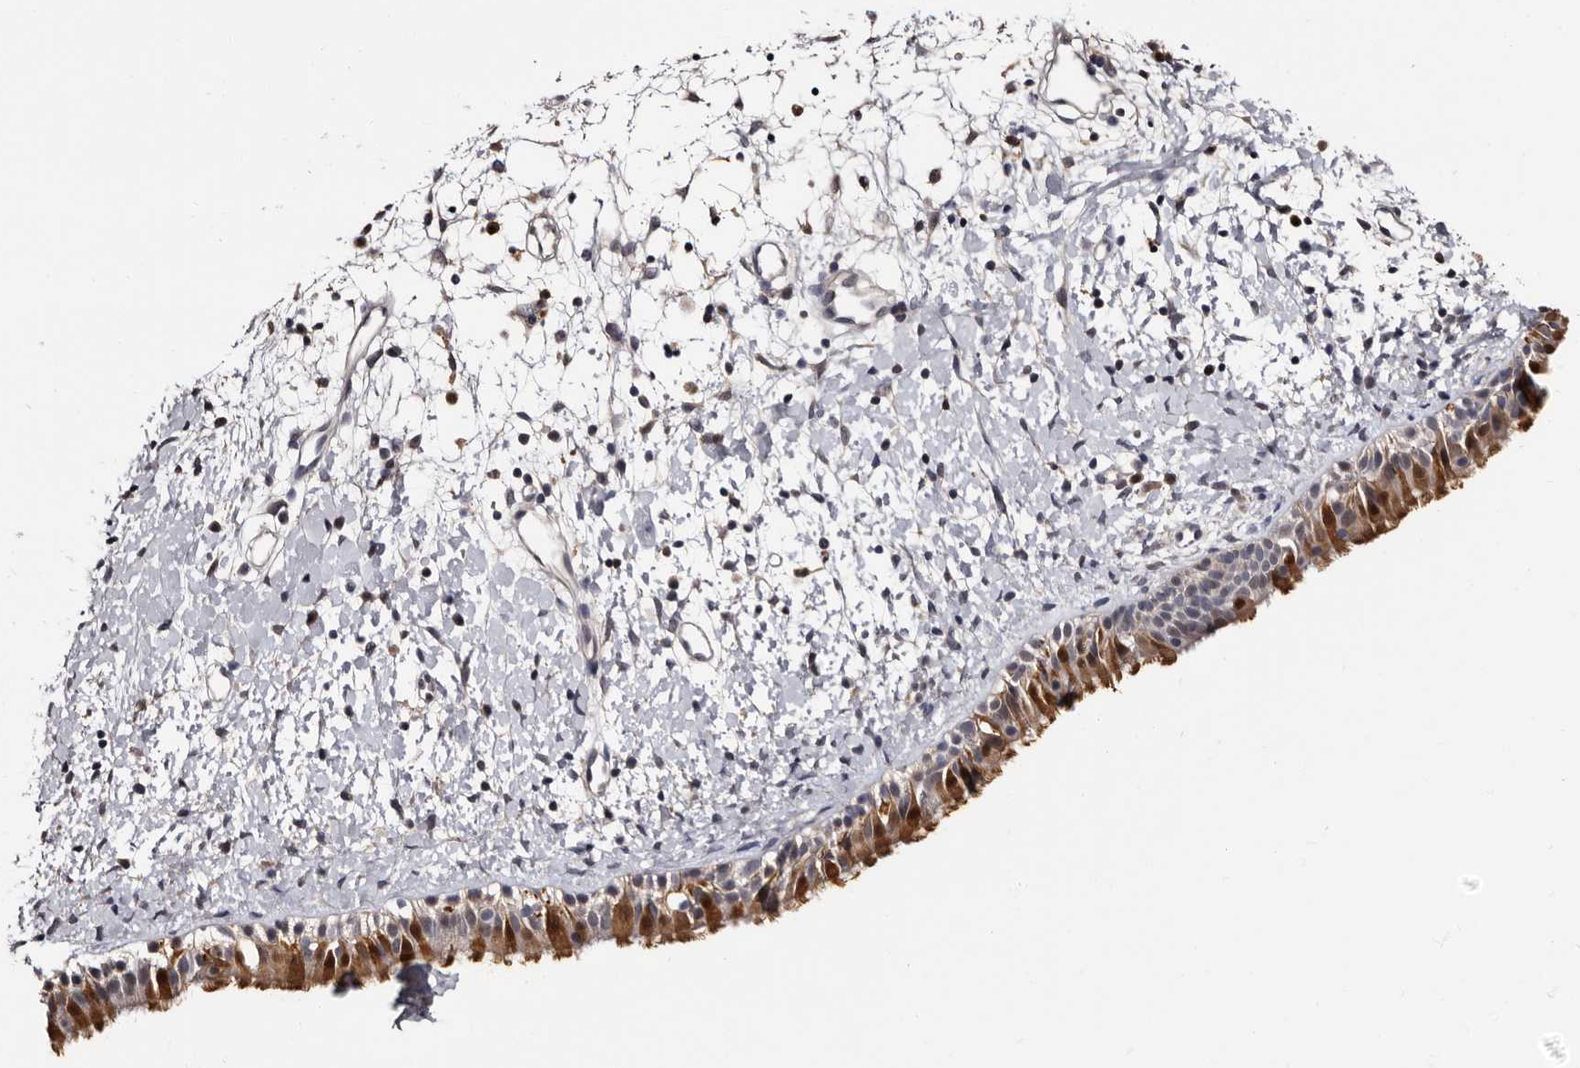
{"staining": {"intensity": "strong", "quantity": "25%-75%", "location": "cytoplasmic/membranous,nuclear"}, "tissue": "nasopharynx", "cell_type": "Respiratory epithelial cells", "image_type": "normal", "snomed": [{"axis": "morphology", "description": "Normal tissue, NOS"}, {"axis": "topography", "description": "Nasopharynx"}], "caption": "Brown immunohistochemical staining in benign nasopharynx shows strong cytoplasmic/membranous,nuclear expression in approximately 25%-75% of respiratory epithelial cells.", "gene": "DNPH1", "patient": {"sex": "male", "age": 22}}